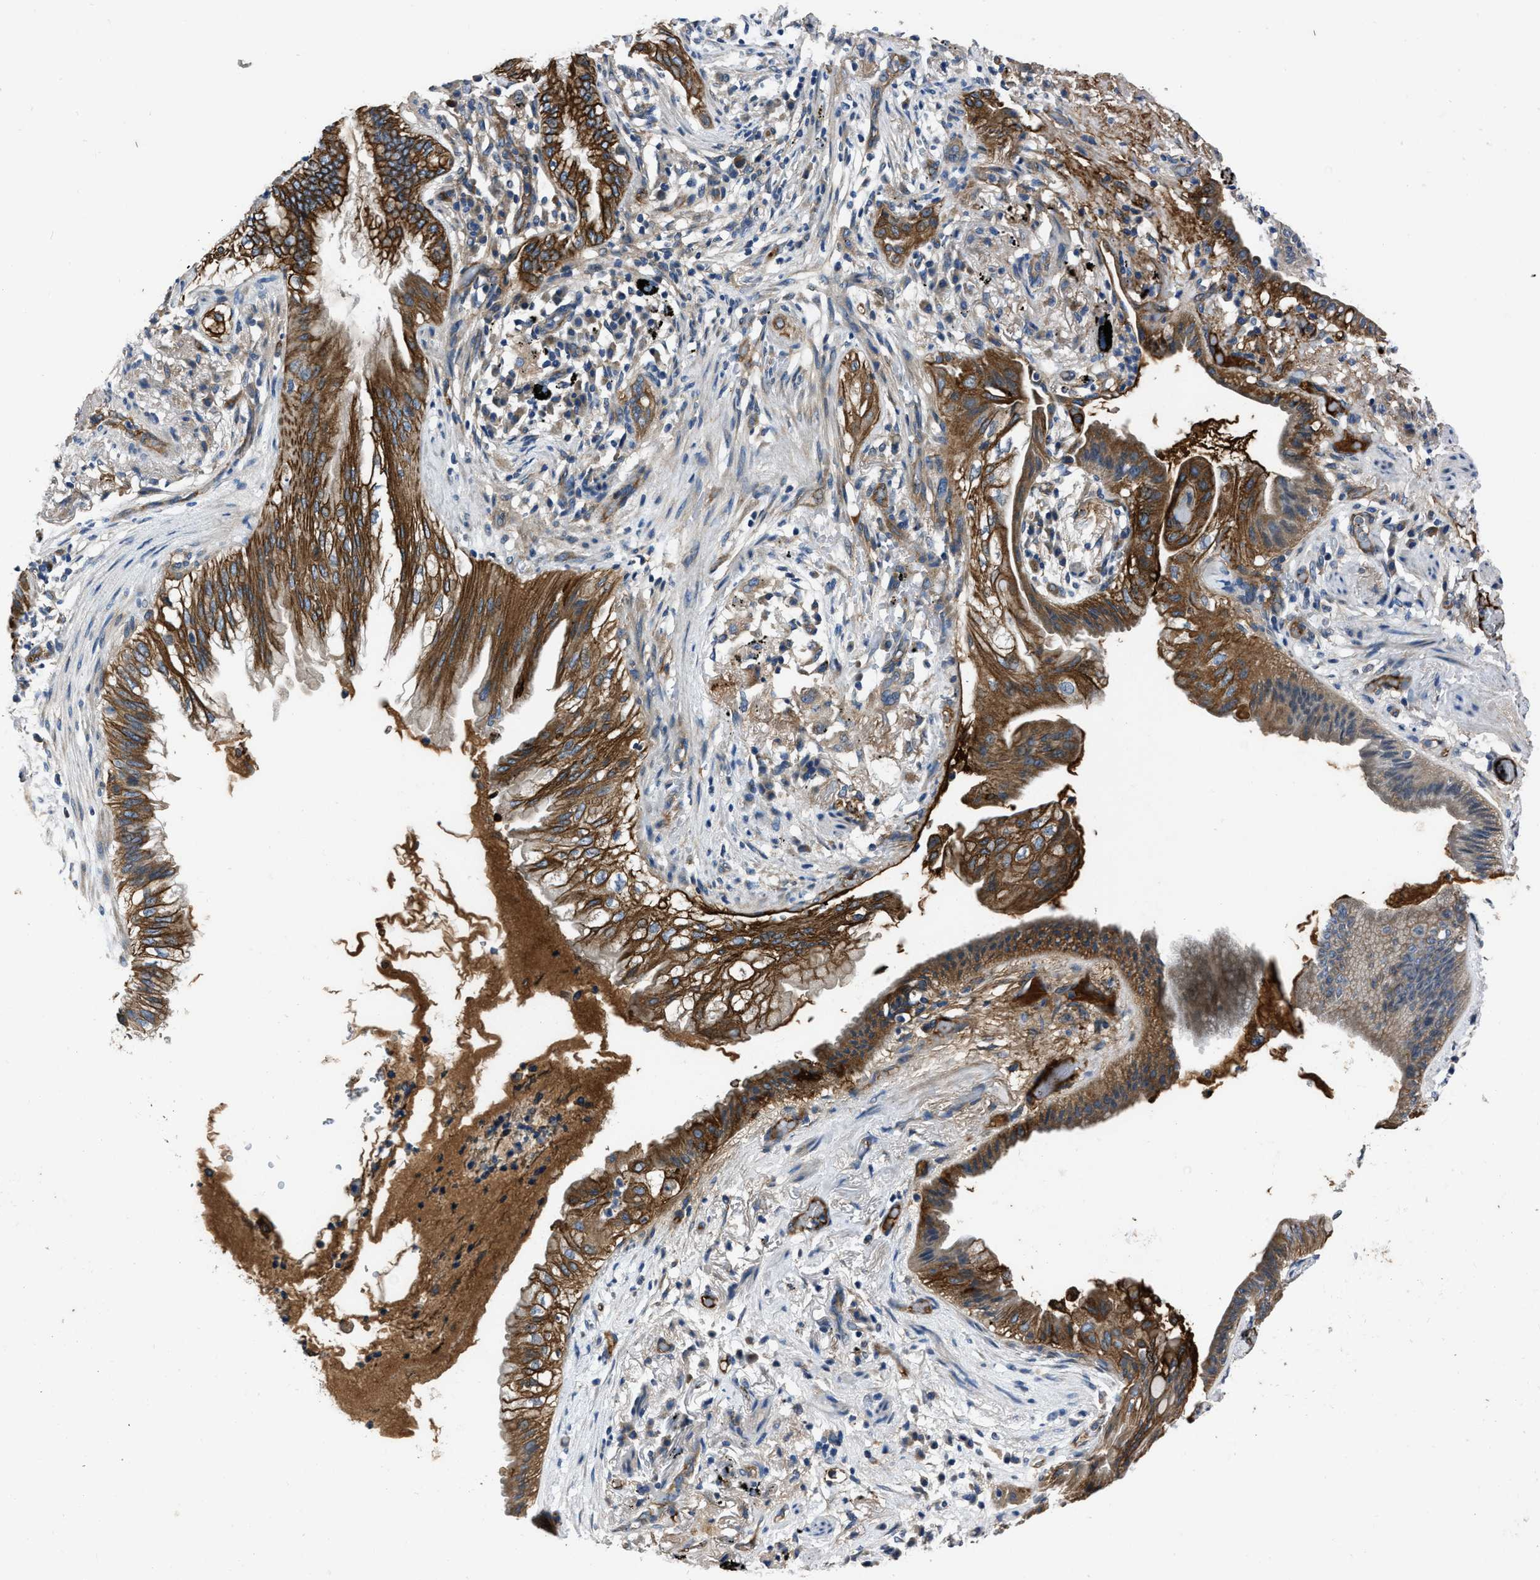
{"staining": {"intensity": "moderate", "quantity": ">75%", "location": "cytoplasmic/membranous"}, "tissue": "lung cancer", "cell_type": "Tumor cells", "image_type": "cancer", "snomed": [{"axis": "morphology", "description": "Normal tissue, NOS"}, {"axis": "morphology", "description": "Adenocarcinoma, NOS"}, {"axis": "topography", "description": "Bronchus"}, {"axis": "topography", "description": "Lung"}], "caption": "High-magnification brightfield microscopy of lung cancer (adenocarcinoma) stained with DAB (brown) and counterstained with hematoxylin (blue). tumor cells exhibit moderate cytoplasmic/membranous staining is identified in about>75% of cells.", "gene": "ERC1", "patient": {"sex": "female", "age": 70}}